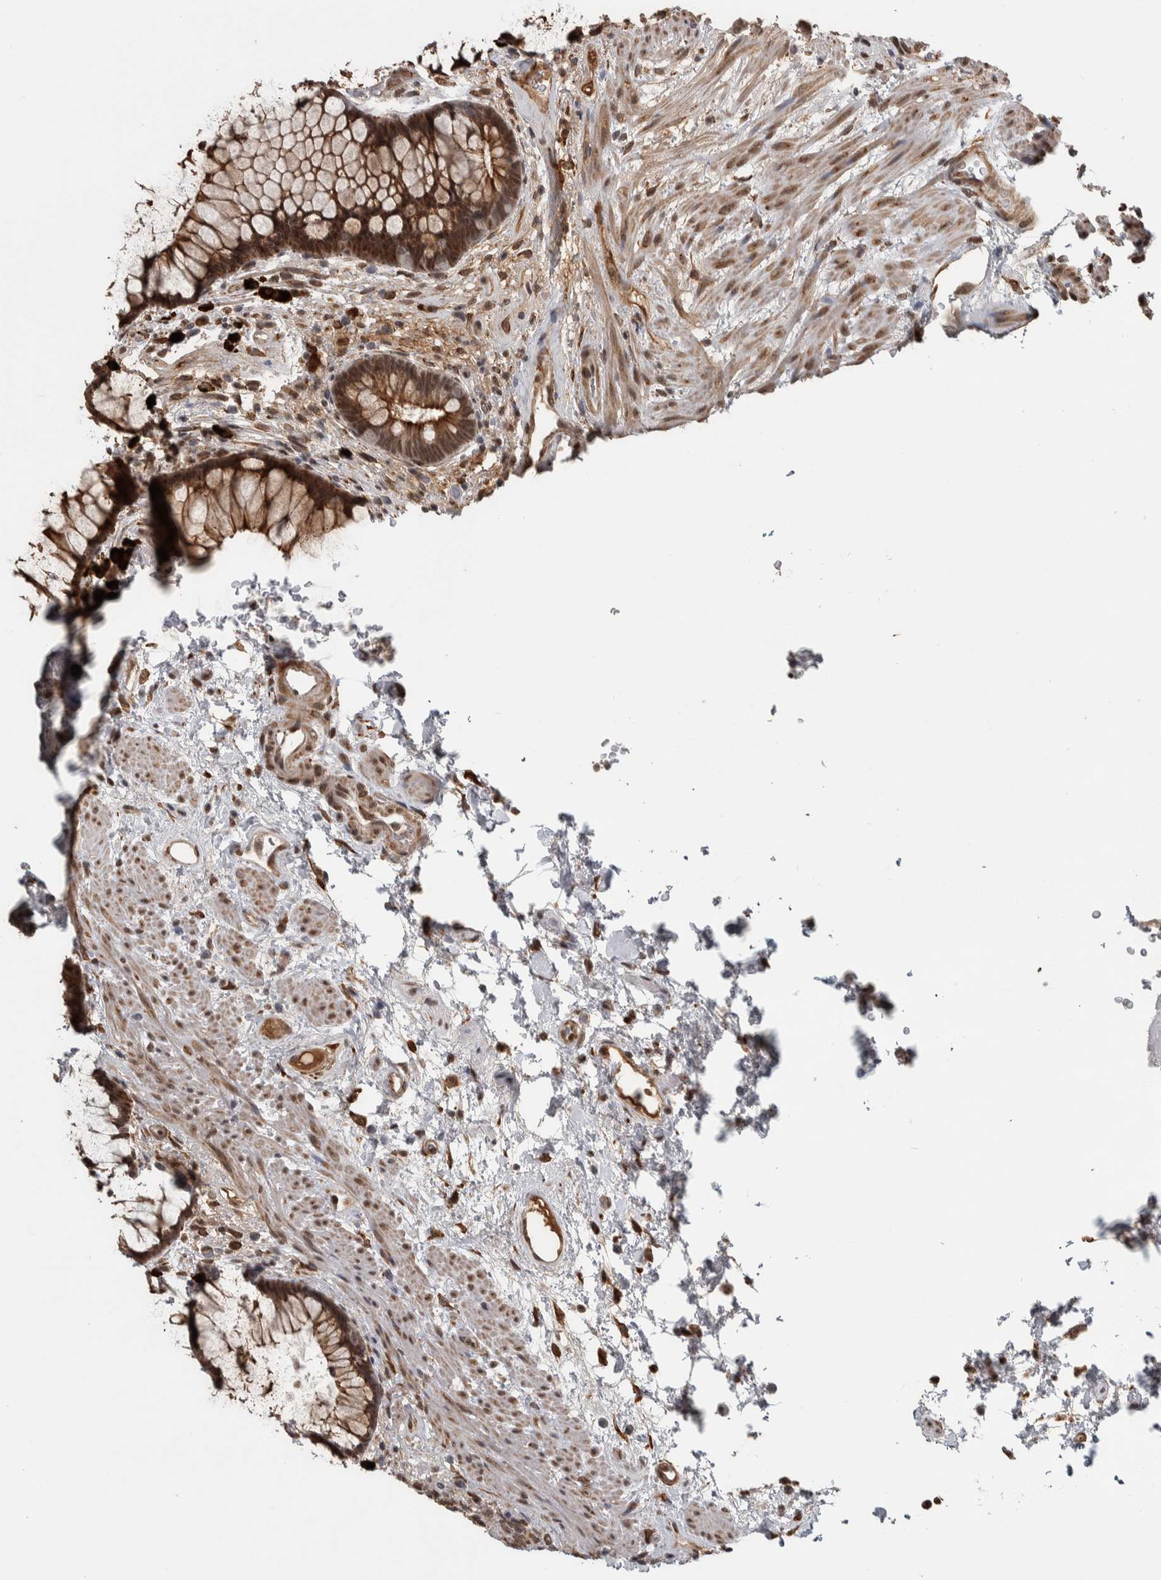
{"staining": {"intensity": "strong", "quantity": ">75%", "location": "cytoplasmic/membranous,nuclear"}, "tissue": "rectum", "cell_type": "Glandular cells", "image_type": "normal", "snomed": [{"axis": "morphology", "description": "Normal tissue, NOS"}, {"axis": "topography", "description": "Rectum"}], "caption": "A brown stain labels strong cytoplasmic/membranous,nuclear staining of a protein in glandular cells of benign human rectum. The staining is performed using DAB (3,3'-diaminobenzidine) brown chromogen to label protein expression. The nuclei are counter-stained blue using hematoxylin.", "gene": "DDX42", "patient": {"sex": "male", "age": 51}}